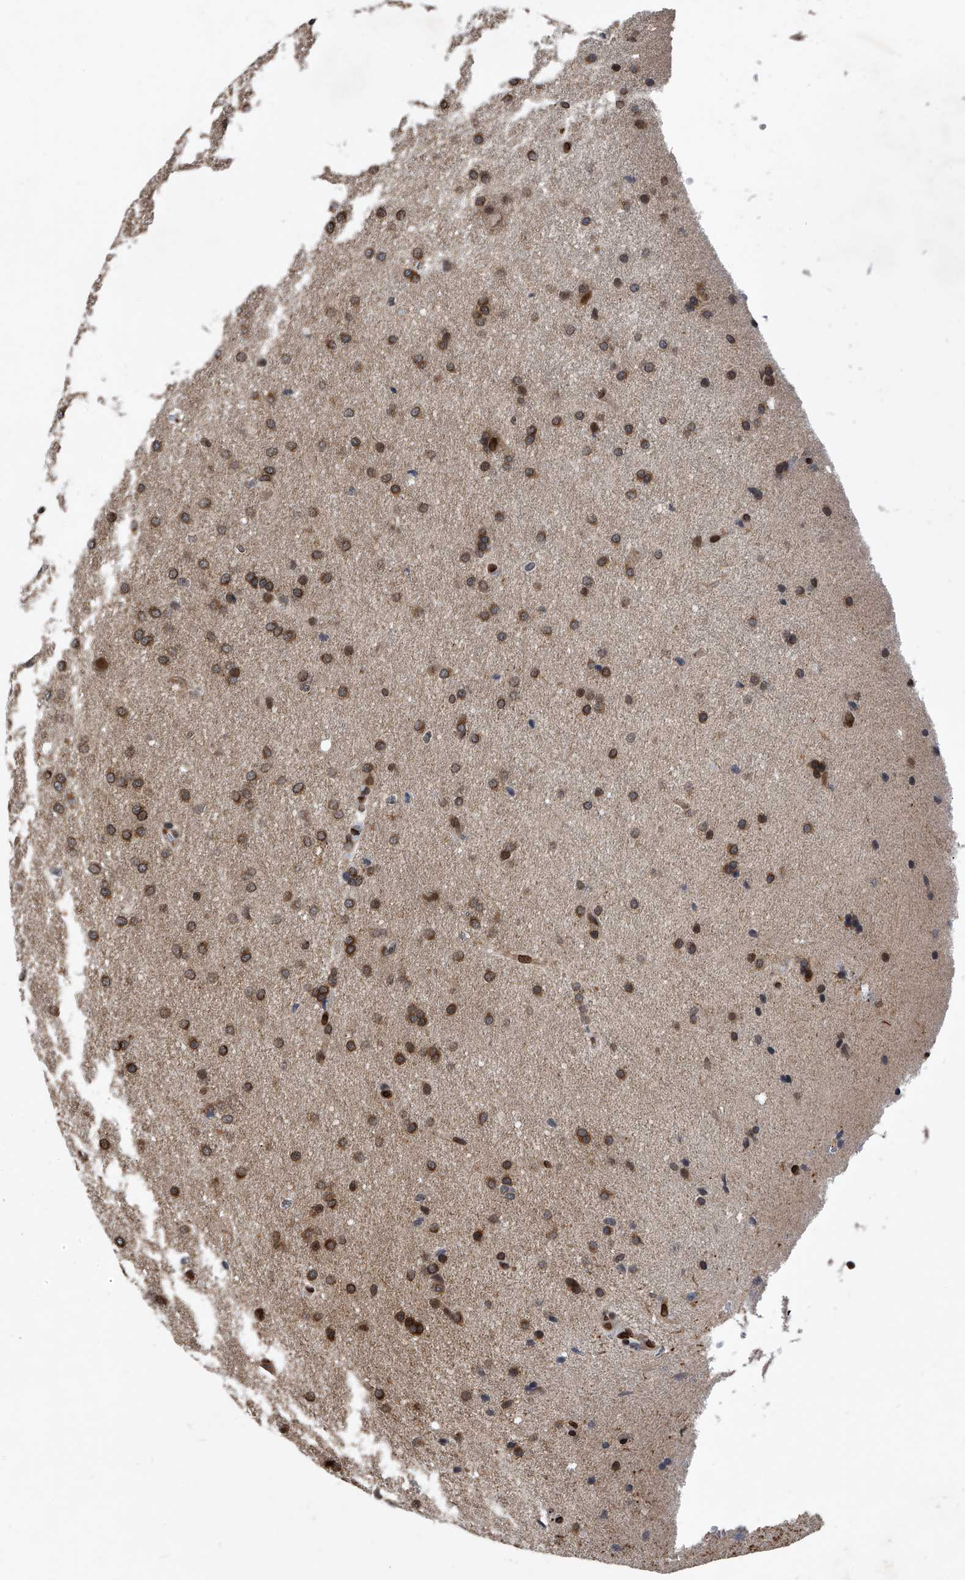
{"staining": {"intensity": "moderate", "quantity": ">75%", "location": "cytoplasmic/membranous,nuclear"}, "tissue": "glioma", "cell_type": "Tumor cells", "image_type": "cancer", "snomed": [{"axis": "morphology", "description": "Glioma, malignant, Low grade"}, {"axis": "topography", "description": "Brain"}], "caption": "Human malignant glioma (low-grade) stained for a protein (brown) displays moderate cytoplasmic/membranous and nuclear positive expression in approximately >75% of tumor cells.", "gene": "PHF20", "patient": {"sex": "female", "age": 37}}